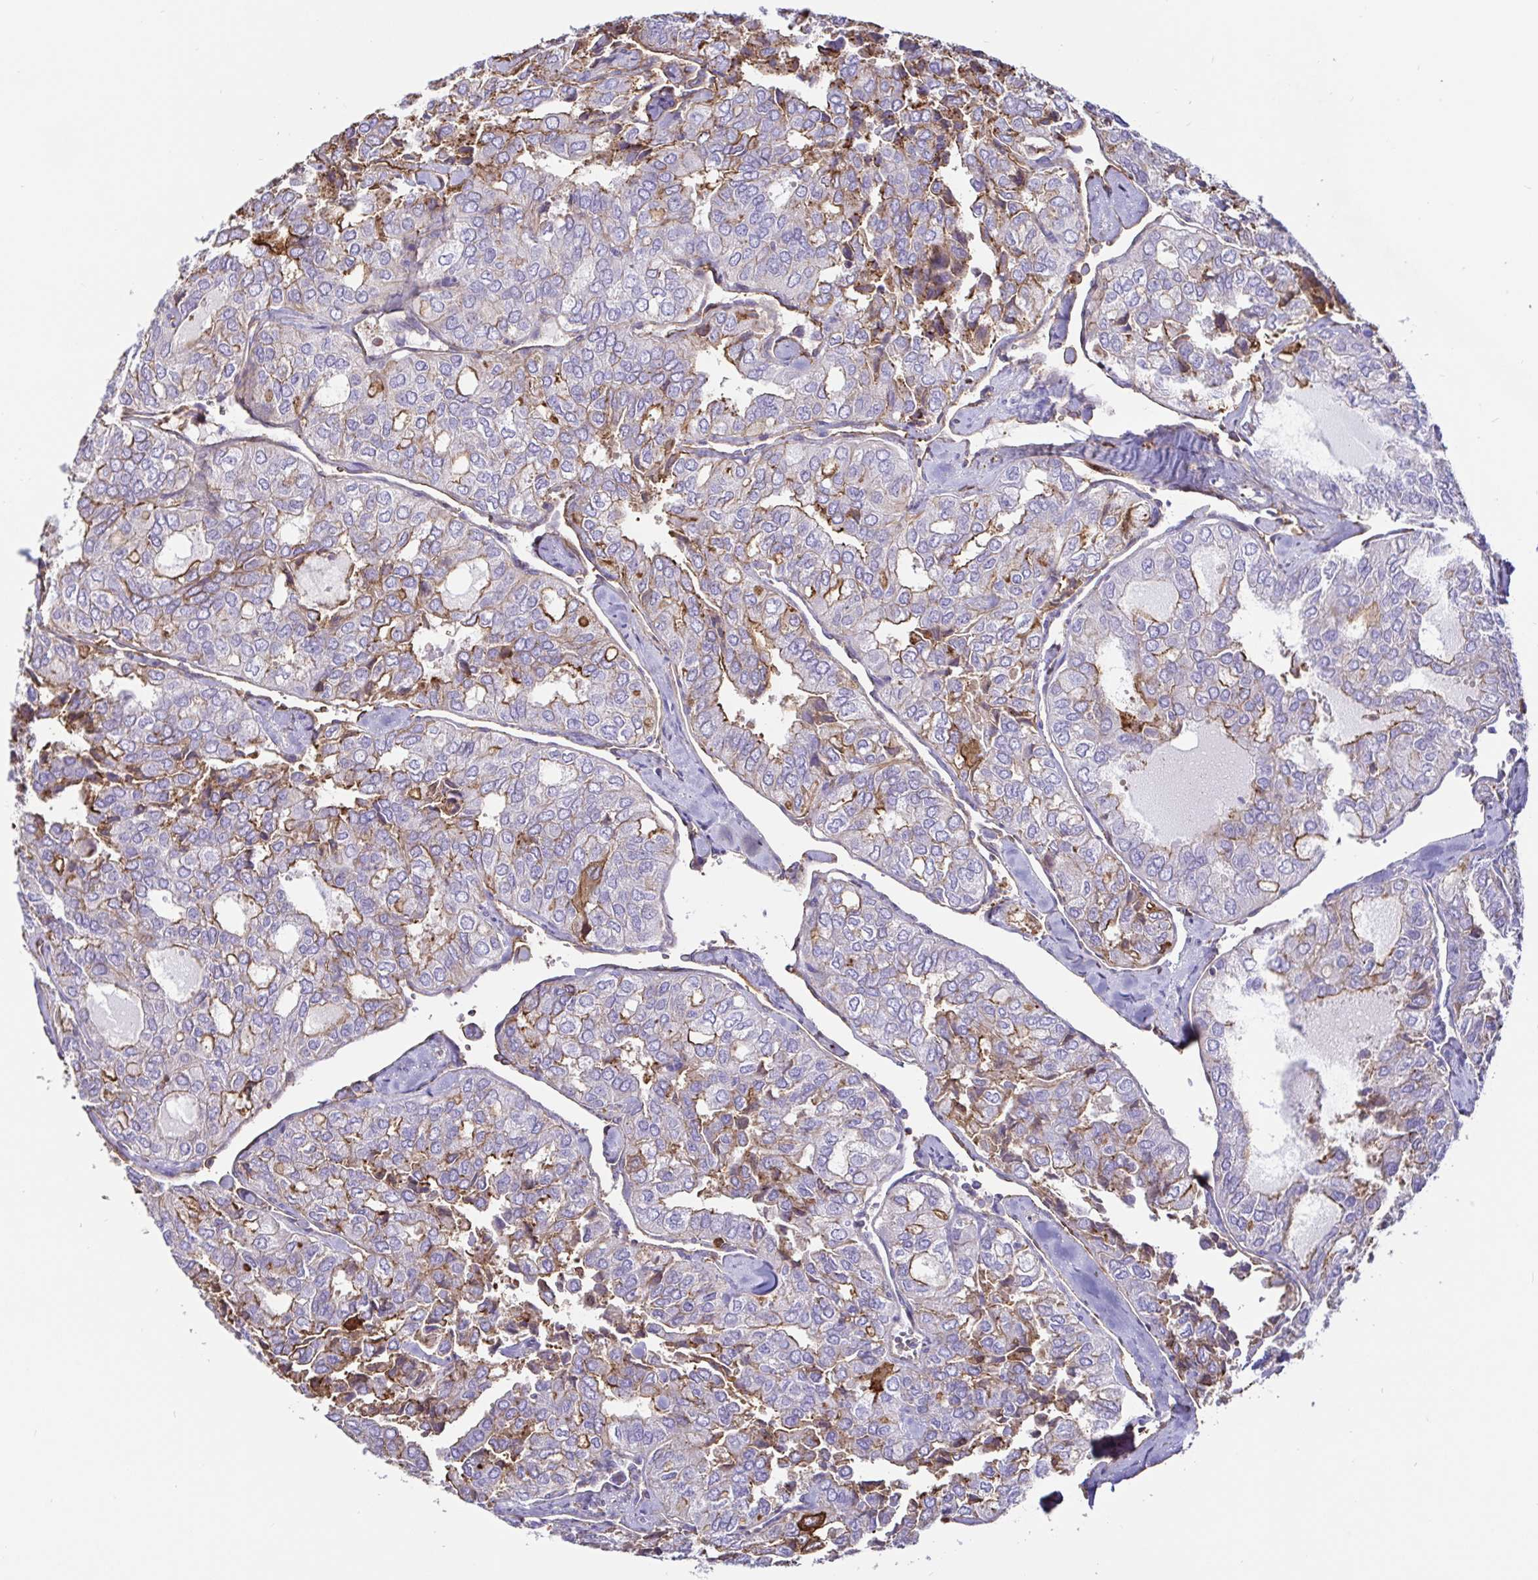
{"staining": {"intensity": "moderate", "quantity": "25%-75%", "location": "cytoplasmic/membranous"}, "tissue": "thyroid cancer", "cell_type": "Tumor cells", "image_type": "cancer", "snomed": [{"axis": "morphology", "description": "Follicular adenoma carcinoma, NOS"}, {"axis": "topography", "description": "Thyroid gland"}], "caption": "This micrograph demonstrates immunohistochemistry (IHC) staining of thyroid follicular adenoma carcinoma, with medium moderate cytoplasmic/membranous staining in about 25%-75% of tumor cells.", "gene": "ANXA2", "patient": {"sex": "male", "age": 75}}